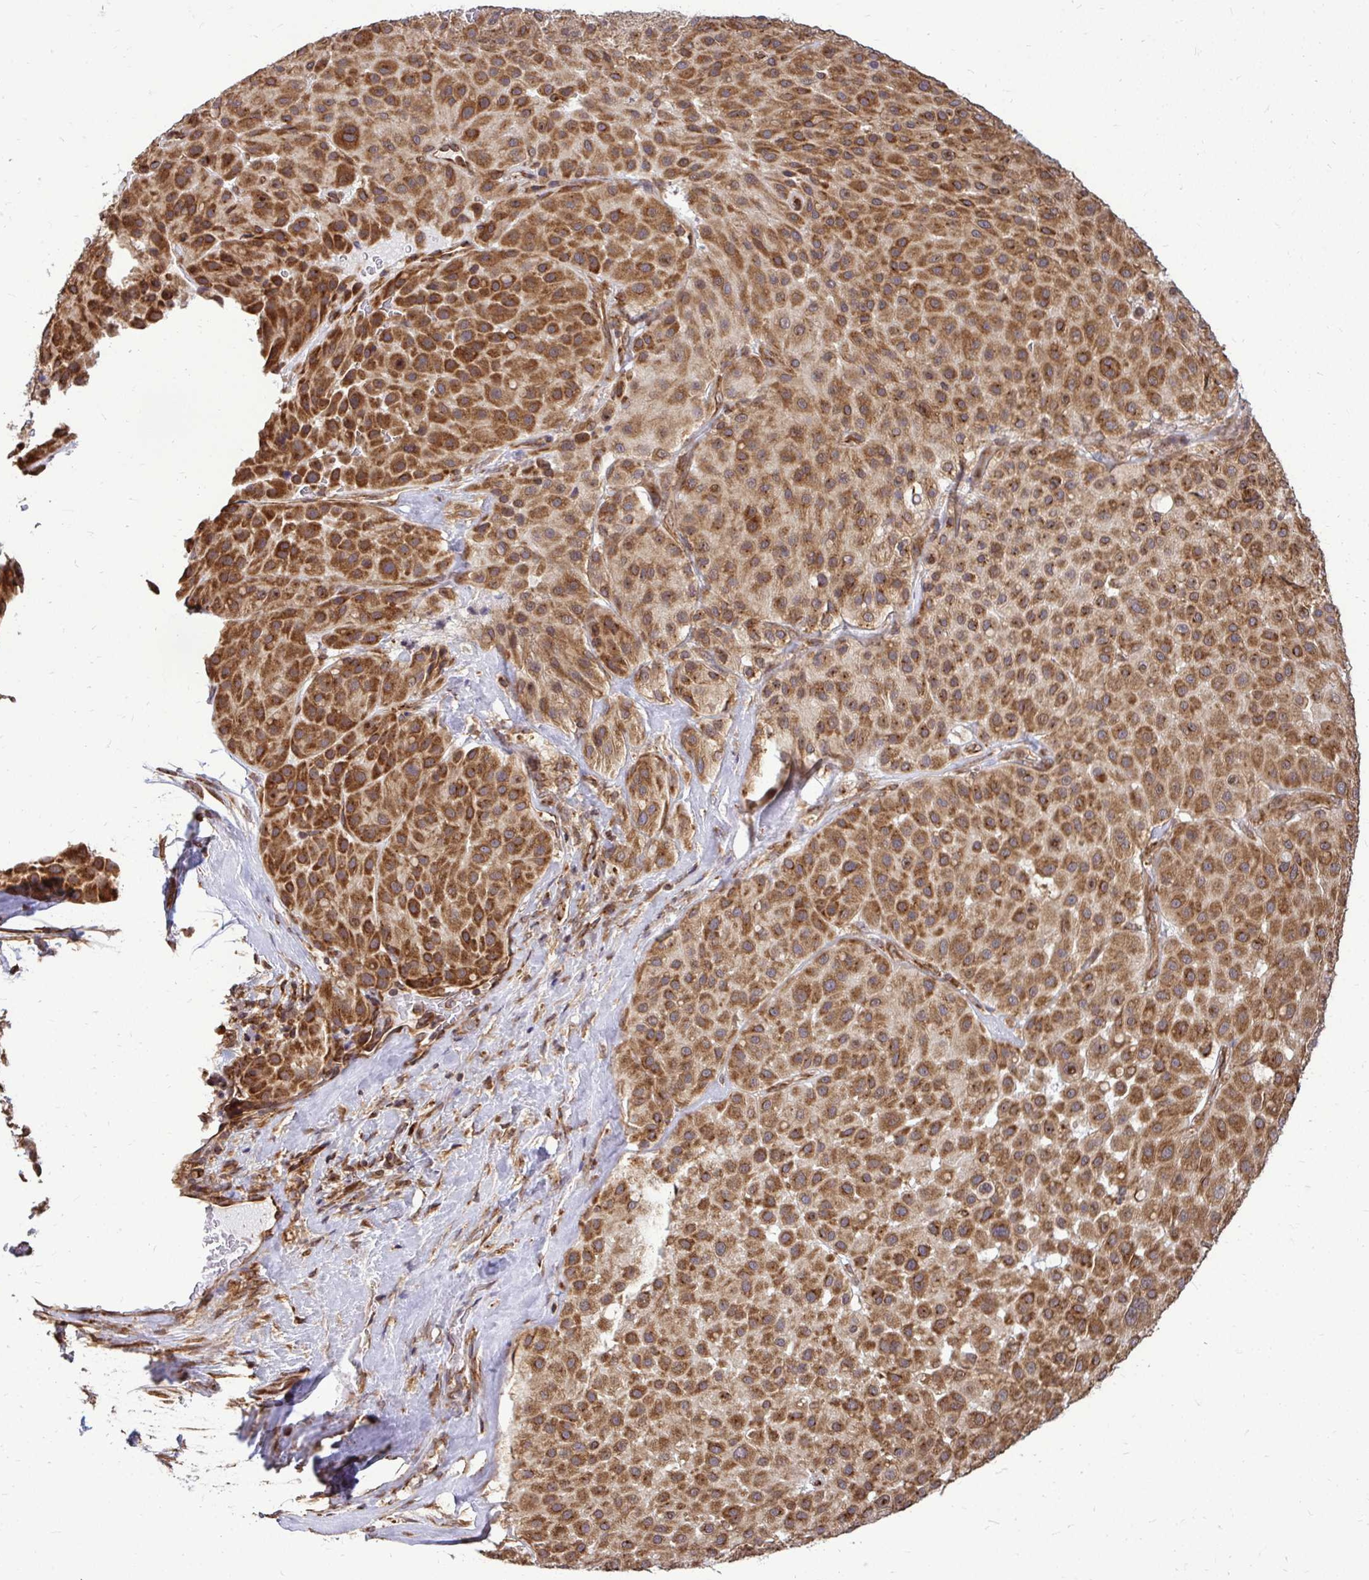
{"staining": {"intensity": "strong", "quantity": ">75%", "location": "cytoplasmic/membranous"}, "tissue": "melanoma", "cell_type": "Tumor cells", "image_type": "cancer", "snomed": [{"axis": "morphology", "description": "Malignant melanoma, Metastatic site"}, {"axis": "topography", "description": "Smooth muscle"}], "caption": "Melanoma stained for a protein (brown) exhibits strong cytoplasmic/membranous positive expression in approximately >75% of tumor cells.", "gene": "FMR1", "patient": {"sex": "male", "age": 41}}